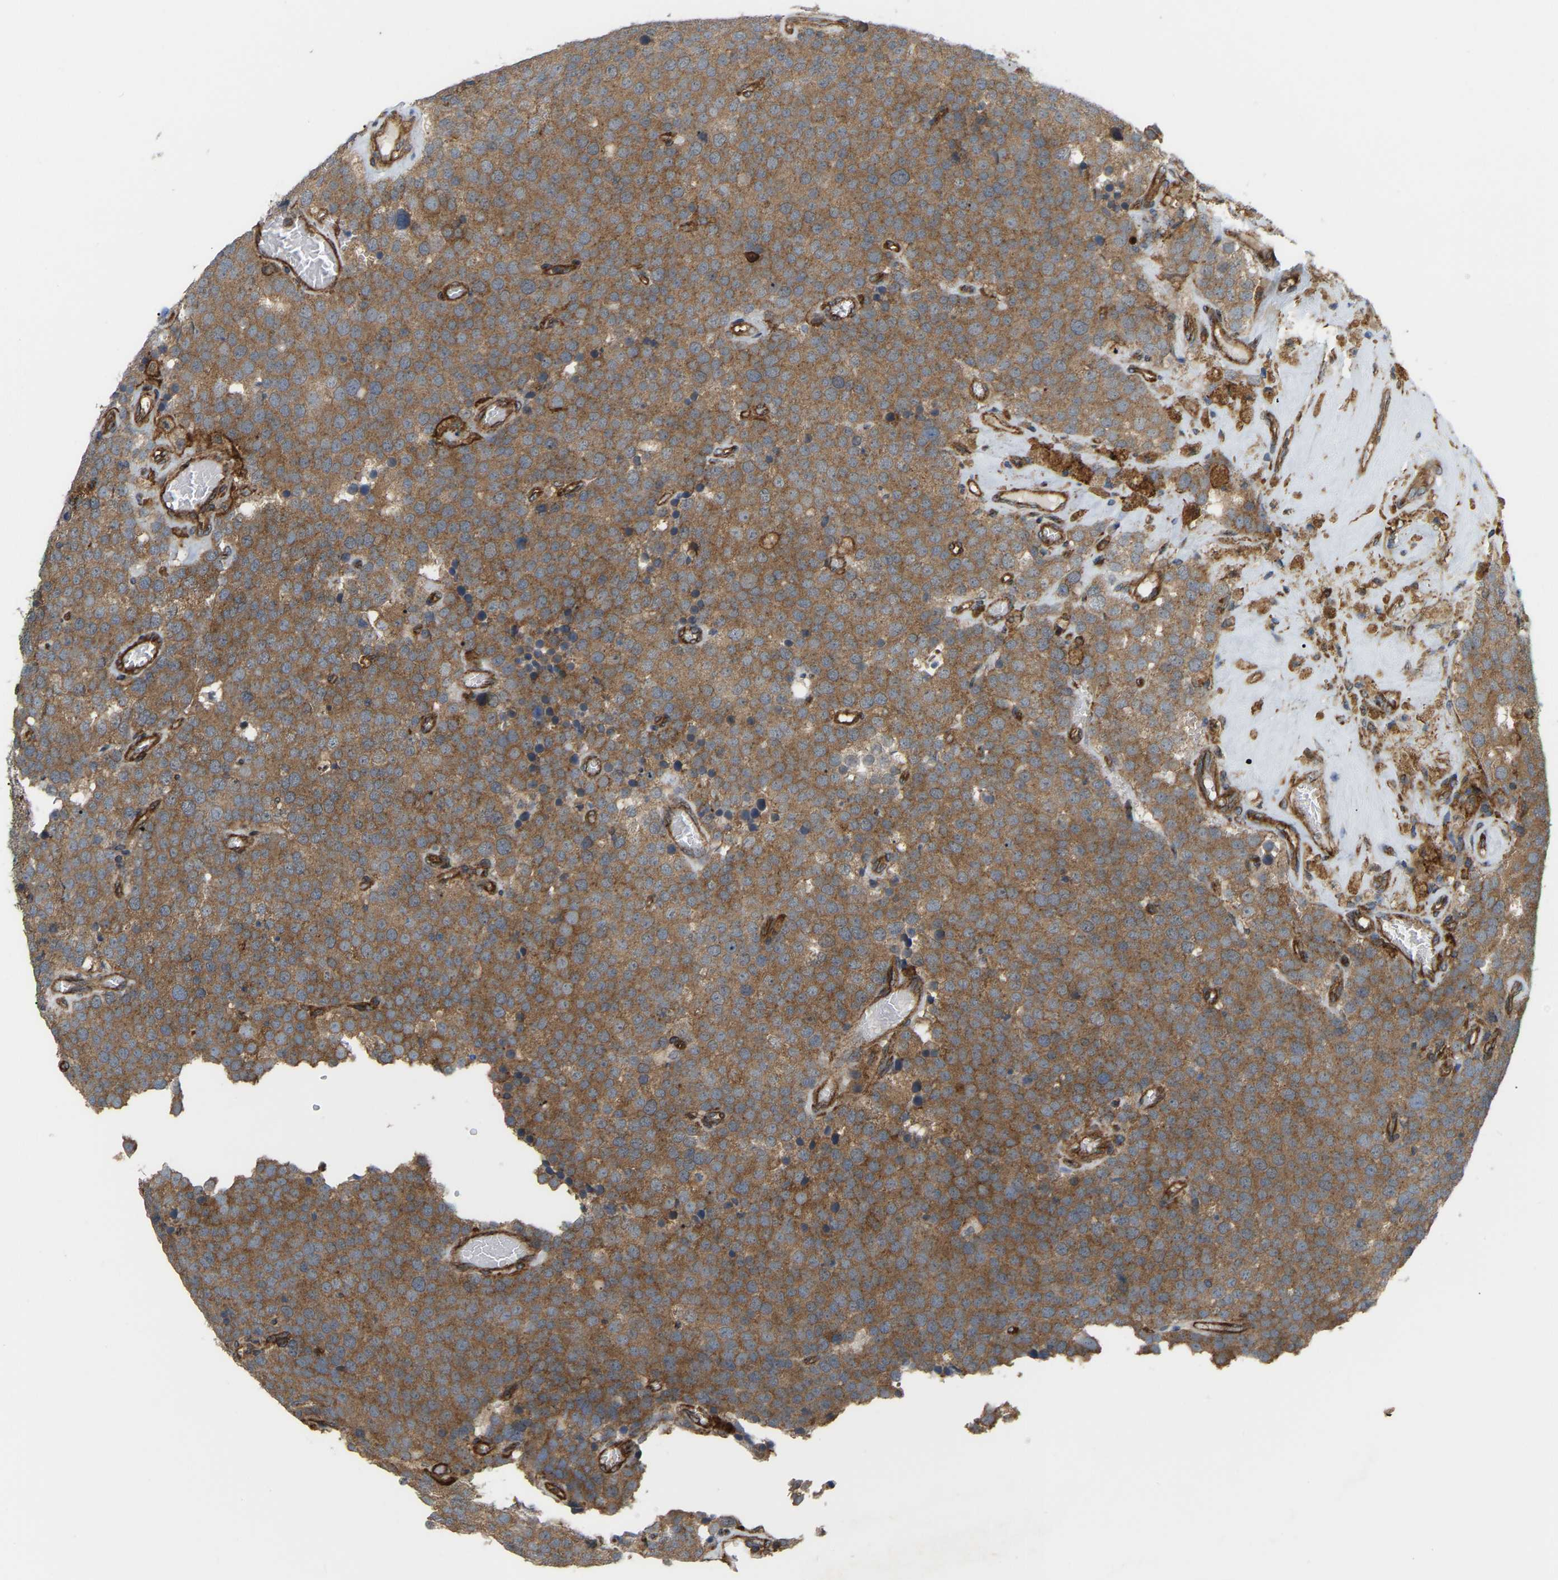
{"staining": {"intensity": "moderate", "quantity": ">75%", "location": "cytoplasmic/membranous"}, "tissue": "testis cancer", "cell_type": "Tumor cells", "image_type": "cancer", "snomed": [{"axis": "morphology", "description": "Normal tissue, NOS"}, {"axis": "morphology", "description": "Seminoma, NOS"}, {"axis": "topography", "description": "Testis"}], "caption": "Approximately >75% of tumor cells in human testis cancer (seminoma) demonstrate moderate cytoplasmic/membranous protein staining as visualized by brown immunohistochemical staining.", "gene": "PICALM", "patient": {"sex": "male", "age": 71}}